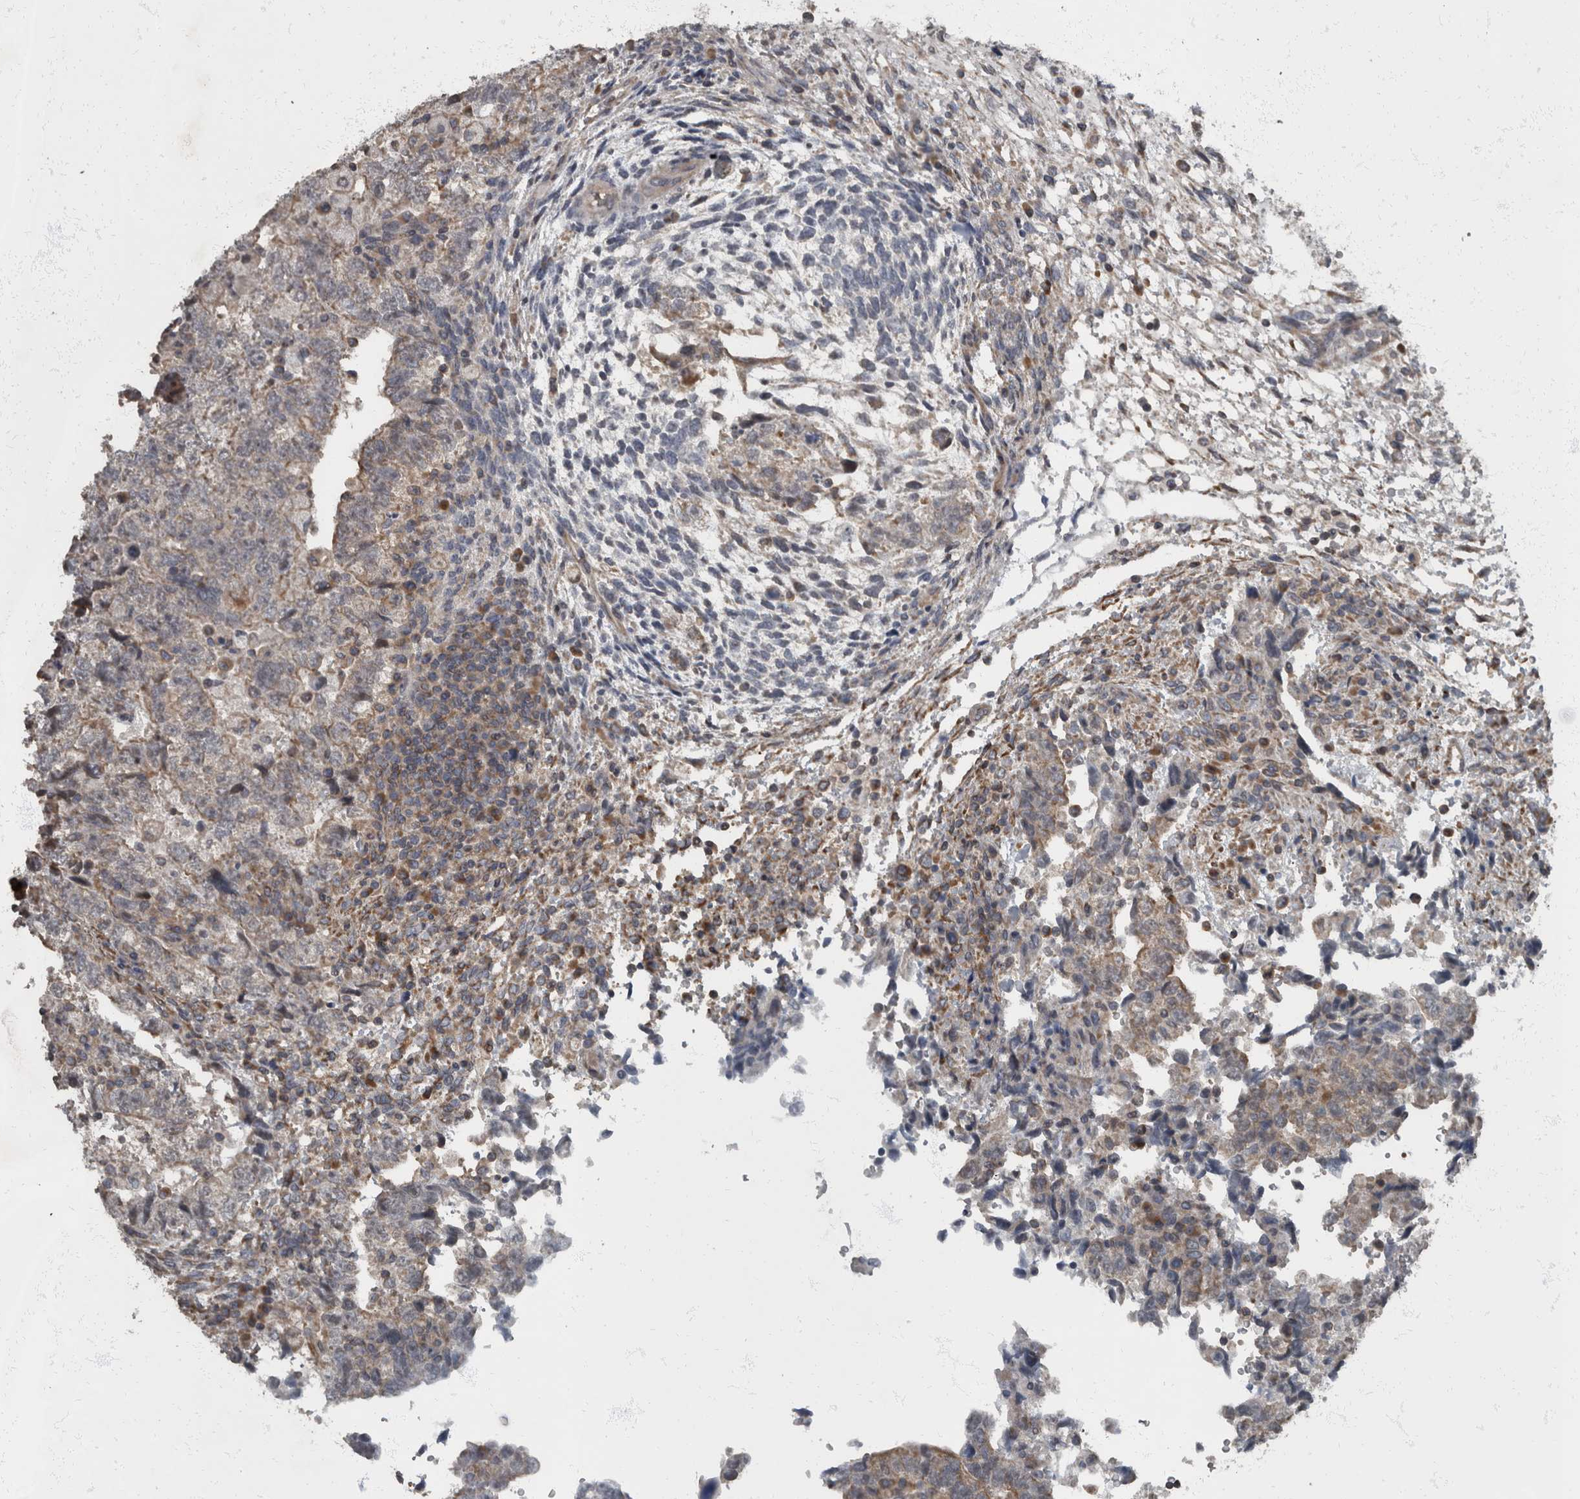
{"staining": {"intensity": "weak", "quantity": "25%-75%", "location": "cytoplasmic/membranous"}, "tissue": "testis cancer", "cell_type": "Tumor cells", "image_type": "cancer", "snomed": [{"axis": "morphology", "description": "Normal tissue, NOS"}, {"axis": "morphology", "description": "Carcinoma, Embryonal, NOS"}, {"axis": "topography", "description": "Testis"}], "caption": "Weak cytoplasmic/membranous expression for a protein is present in about 25%-75% of tumor cells of testis cancer using immunohistochemistry.", "gene": "RABGGTB", "patient": {"sex": "male", "age": 36}}